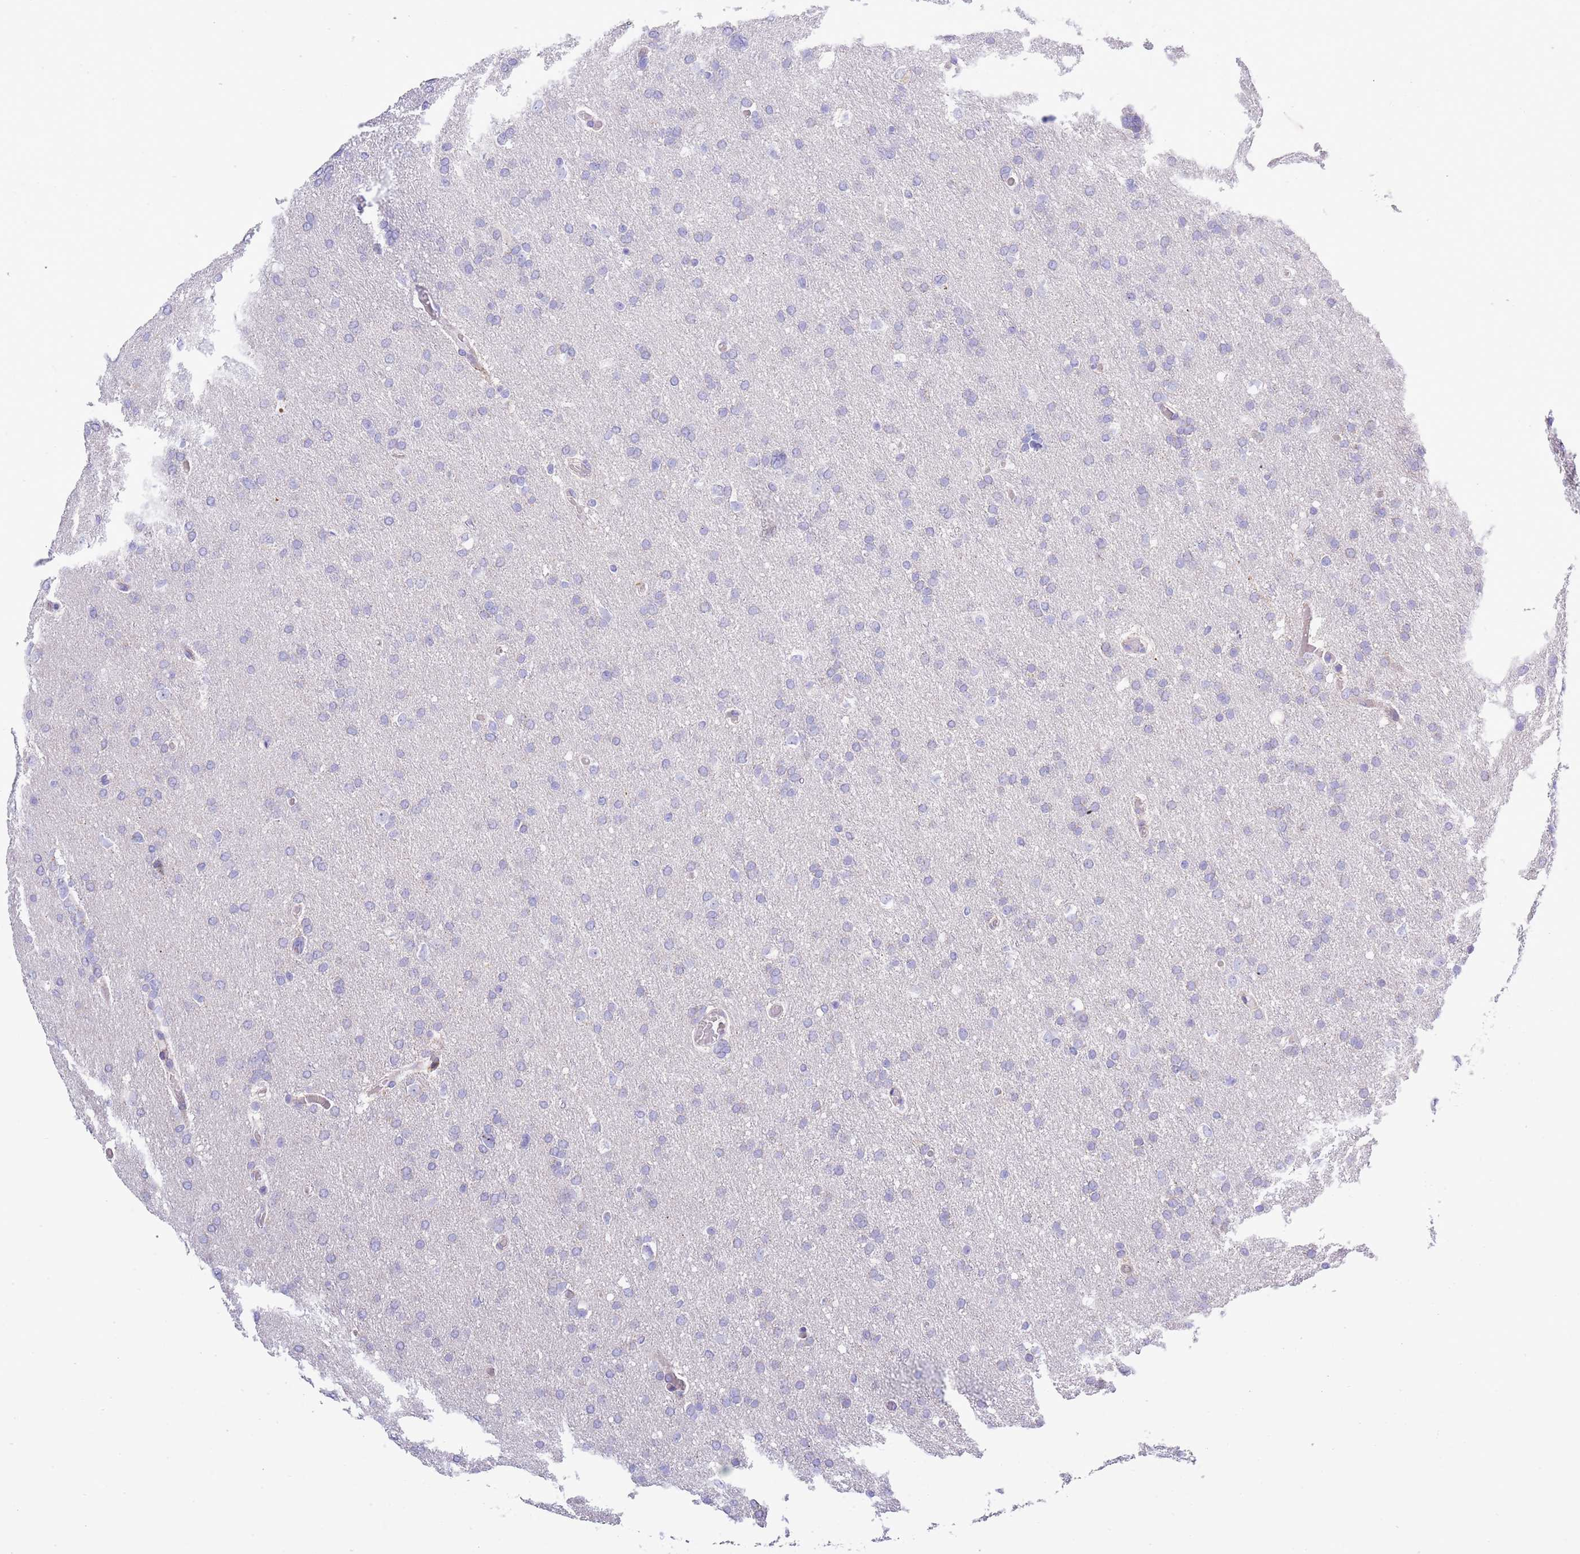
{"staining": {"intensity": "negative", "quantity": "none", "location": "none"}, "tissue": "glioma", "cell_type": "Tumor cells", "image_type": "cancer", "snomed": [{"axis": "morphology", "description": "Glioma, malignant, High grade"}, {"axis": "topography", "description": "Cerebral cortex"}], "caption": "High power microscopy photomicrograph of an immunohistochemistry (IHC) micrograph of glioma, revealing no significant expression in tumor cells.", "gene": "MOCOS", "patient": {"sex": "female", "age": 36}}